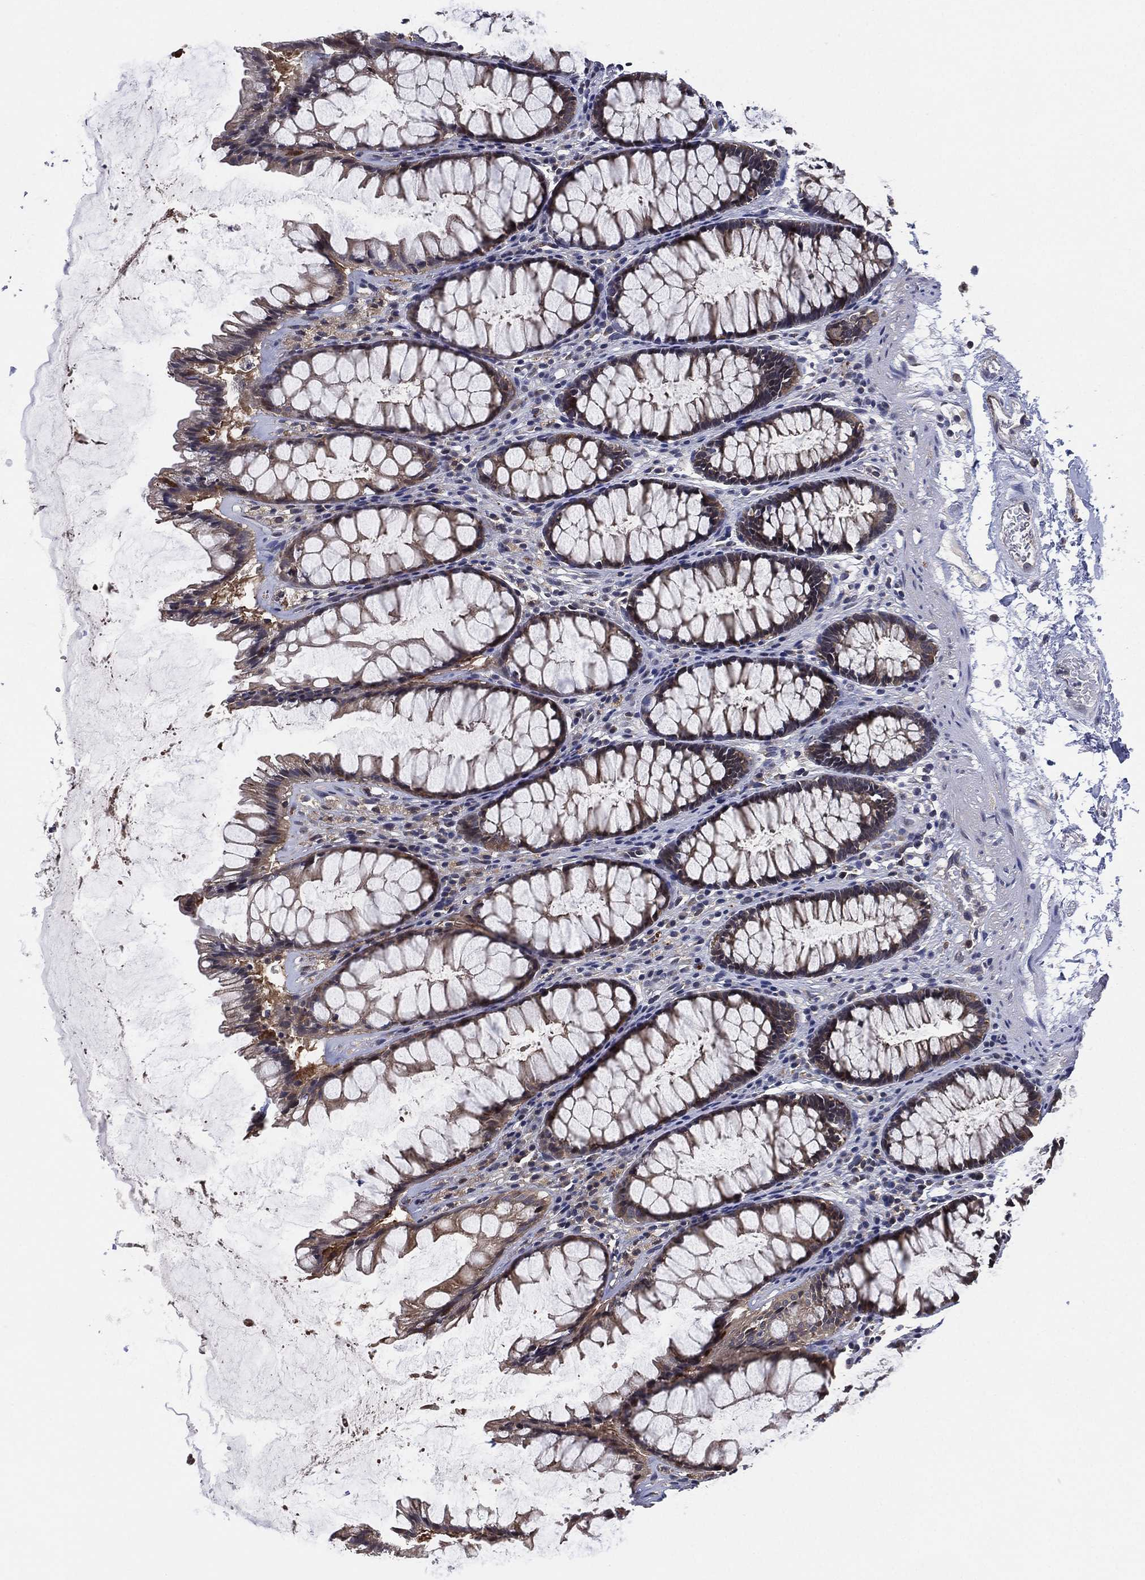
{"staining": {"intensity": "weak", "quantity": "25%-75%", "location": "cytoplasmic/membranous"}, "tissue": "rectum", "cell_type": "Glandular cells", "image_type": "normal", "snomed": [{"axis": "morphology", "description": "Normal tissue, NOS"}, {"axis": "topography", "description": "Rectum"}], "caption": "Human rectum stained for a protein (brown) exhibits weak cytoplasmic/membranous positive expression in about 25%-75% of glandular cells.", "gene": "SELENOO", "patient": {"sex": "male", "age": 72}}